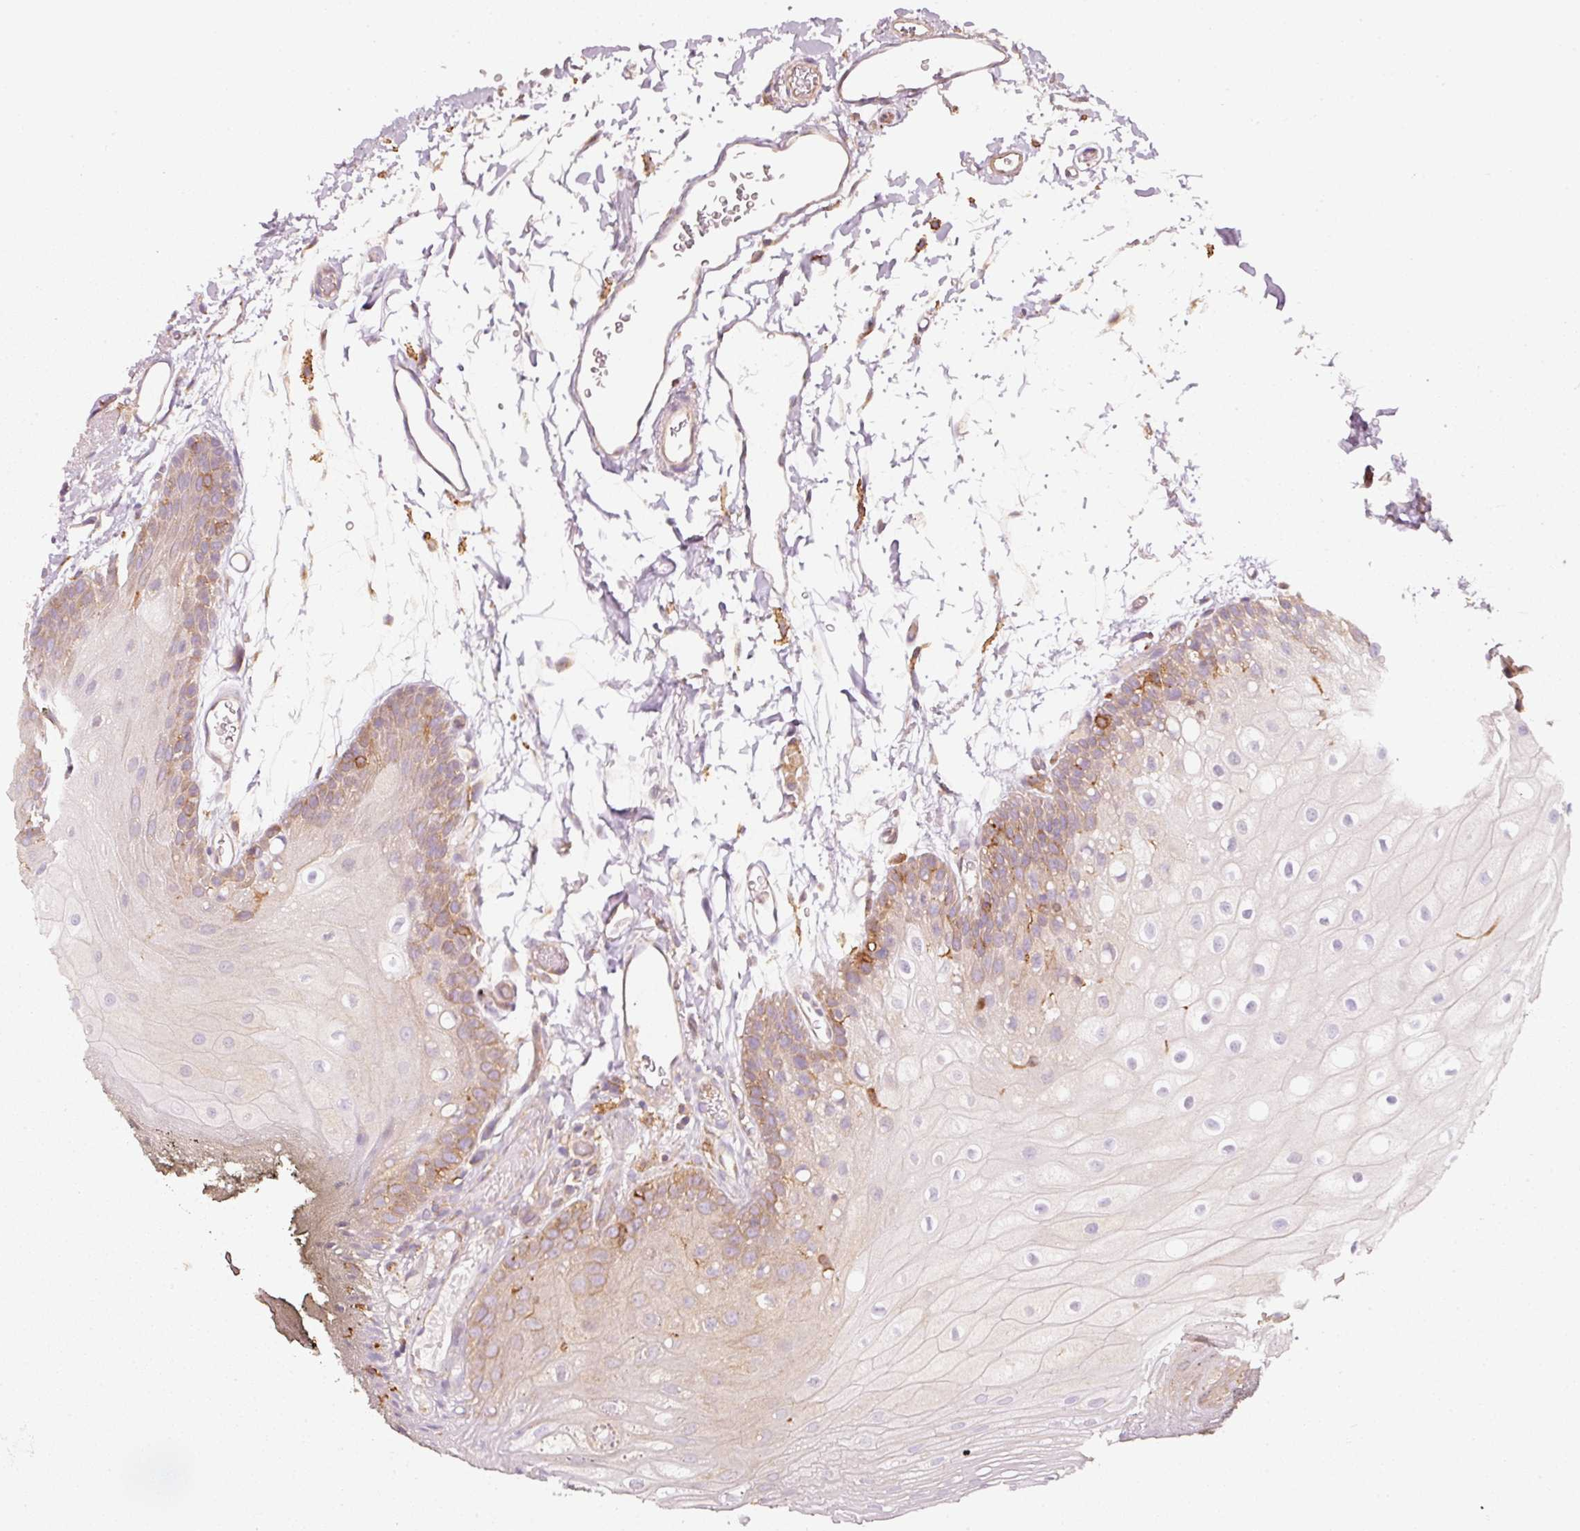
{"staining": {"intensity": "moderate", "quantity": "<25%", "location": "cytoplasmic/membranous"}, "tissue": "oral mucosa", "cell_type": "Squamous epithelial cells", "image_type": "normal", "snomed": [{"axis": "morphology", "description": "Normal tissue, NOS"}, {"axis": "morphology", "description": "Squamous cell carcinoma, NOS"}, {"axis": "topography", "description": "Oral tissue"}, {"axis": "topography", "description": "Head-Neck"}], "caption": "Immunohistochemical staining of unremarkable oral mucosa exhibits low levels of moderate cytoplasmic/membranous expression in approximately <25% of squamous epithelial cells.", "gene": "IQGAP2", "patient": {"sex": "female", "age": 81}}